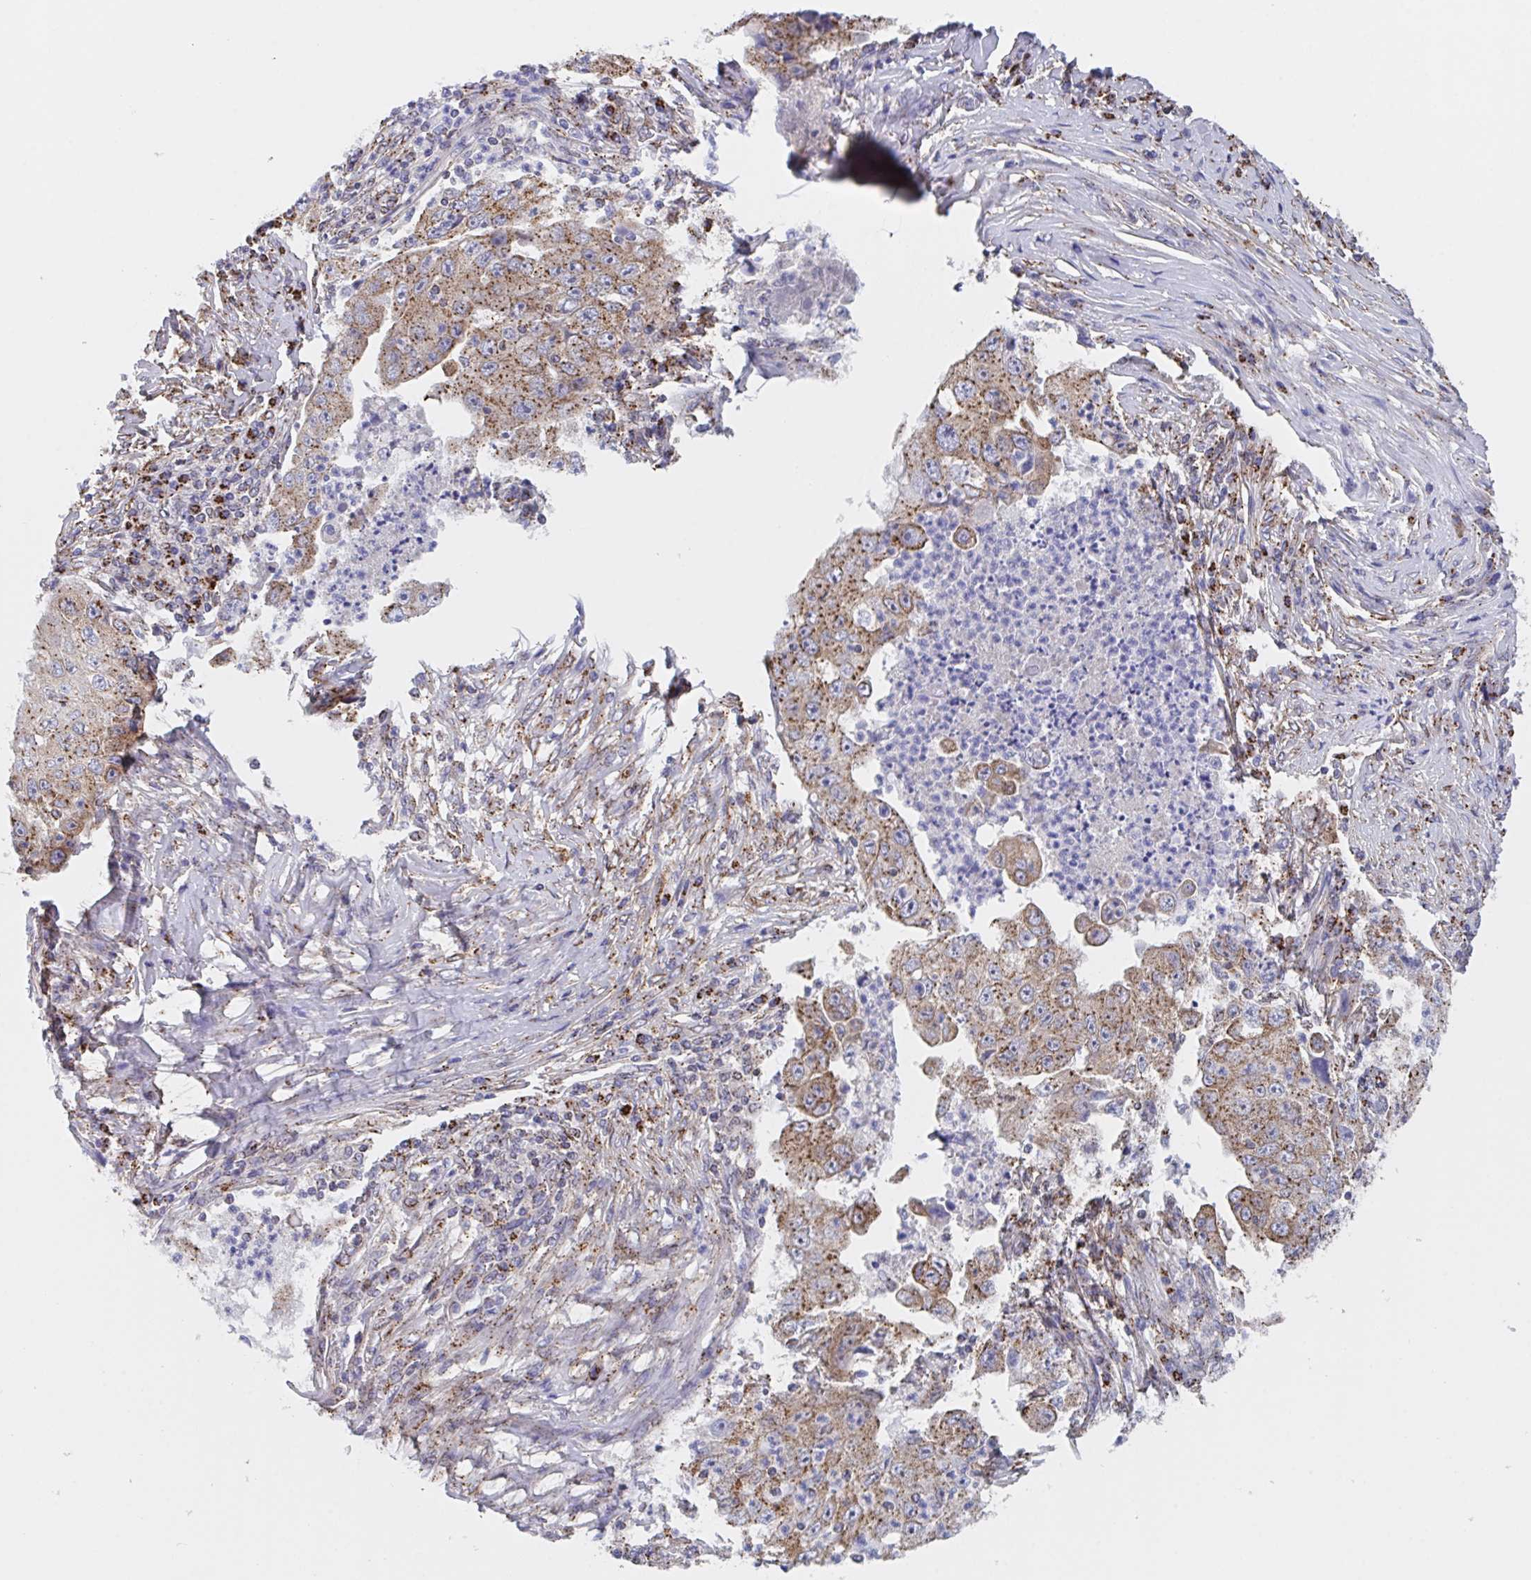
{"staining": {"intensity": "moderate", "quantity": ">75%", "location": "cytoplasmic/membranous"}, "tissue": "lung cancer", "cell_type": "Tumor cells", "image_type": "cancer", "snomed": [{"axis": "morphology", "description": "Squamous cell carcinoma, NOS"}, {"axis": "topography", "description": "Lung"}], "caption": "Approximately >75% of tumor cells in human lung squamous cell carcinoma demonstrate moderate cytoplasmic/membranous protein positivity as visualized by brown immunohistochemical staining.", "gene": "PROSER3", "patient": {"sex": "male", "age": 64}}